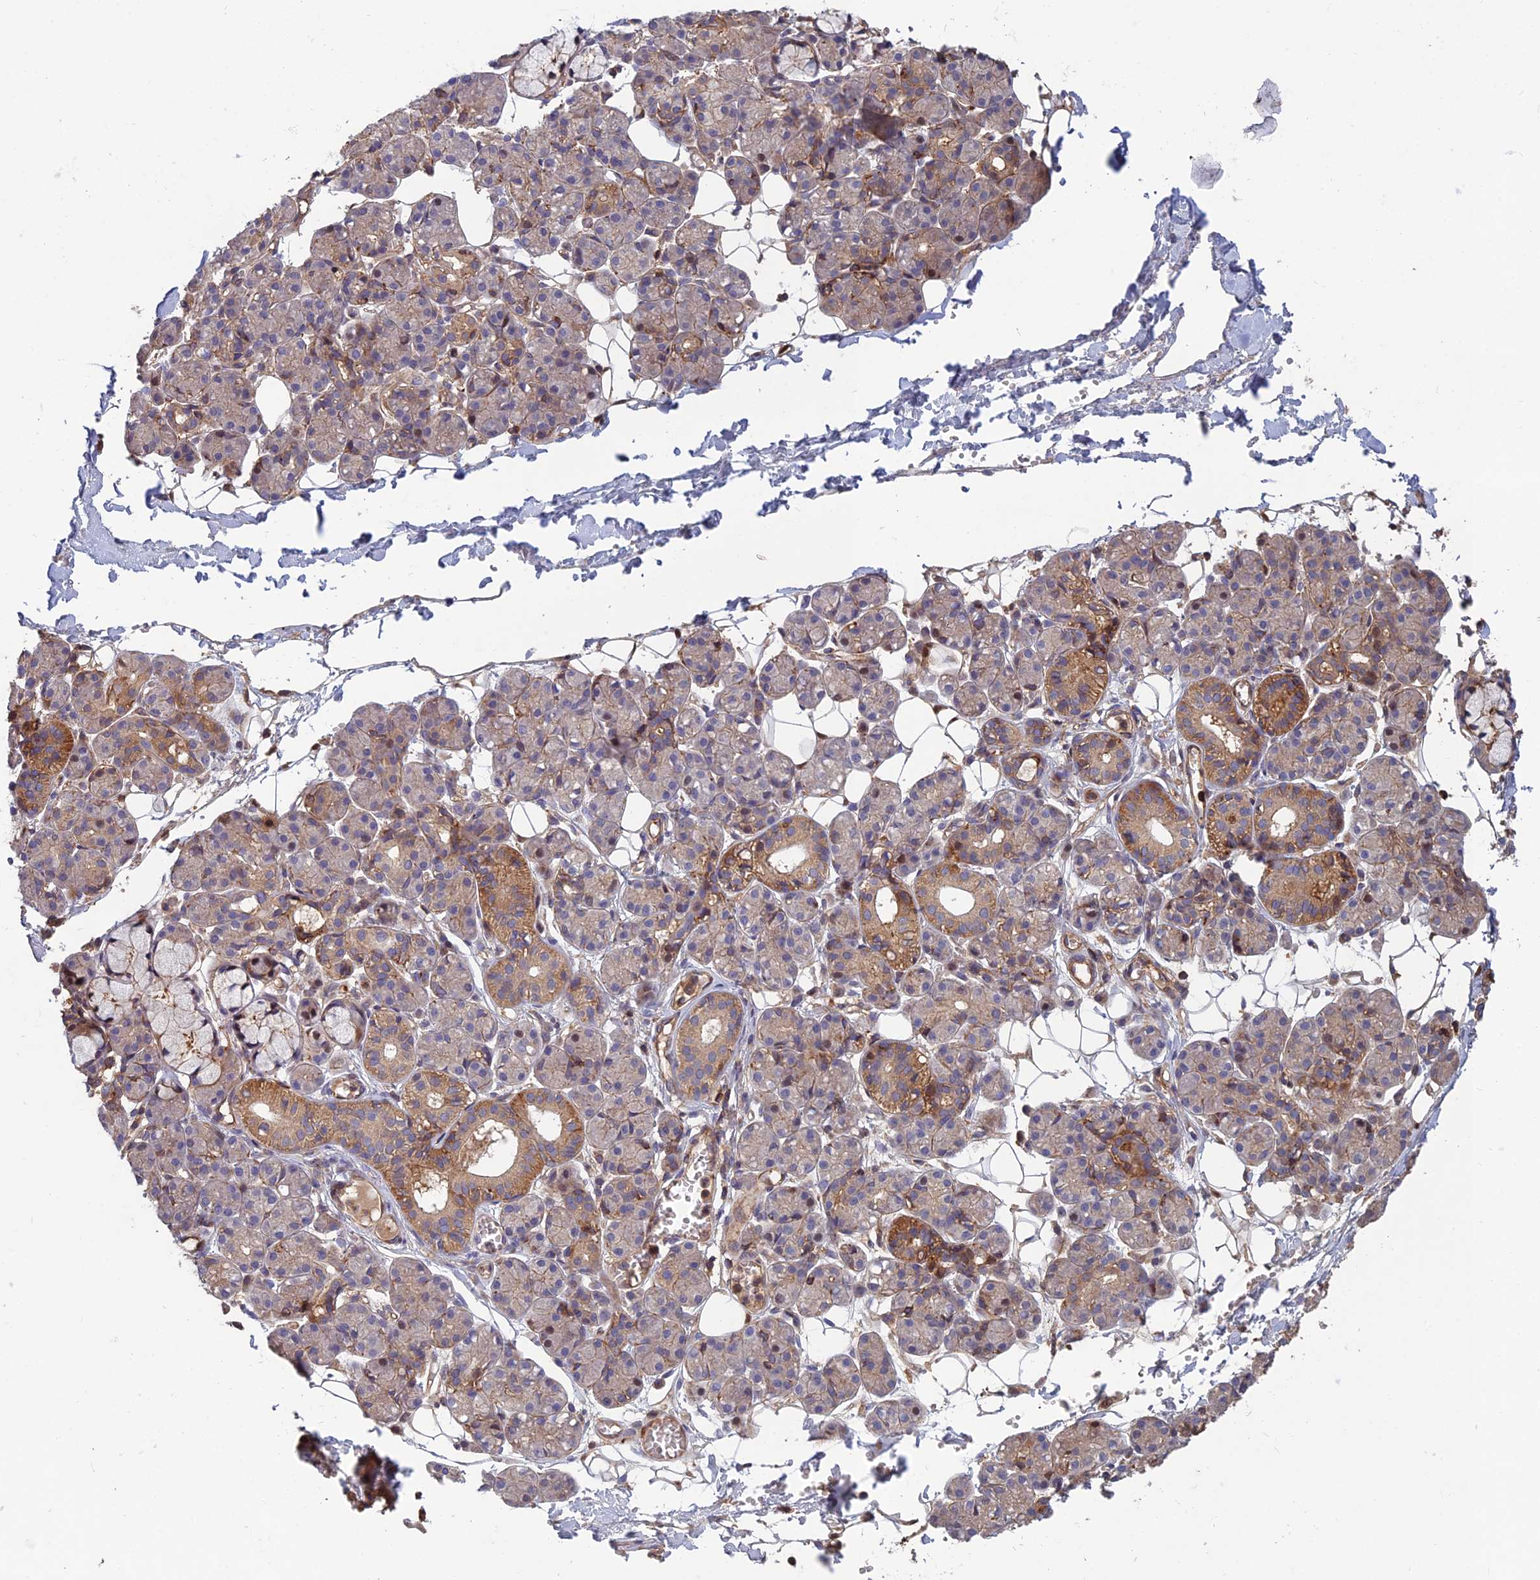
{"staining": {"intensity": "moderate", "quantity": "<25%", "location": "cytoplasmic/membranous"}, "tissue": "salivary gland", "cell_type": "Glandular cells", "image_type": "normal", "snomed": [{"axis": "morphology", "description": "Normal tissue, NOS"}, {"axis": "topography", "description": "Salivary gland"}], "caption": "A high-resolution image shows immunohistochemistry (IHC) staining of normal salivary gland, which displays moderate cytoplasmic/membranous positivity in about <25% of glandular cells.", "gene": "C15orf62", "patient": {"sex": "male", "age": 63}}